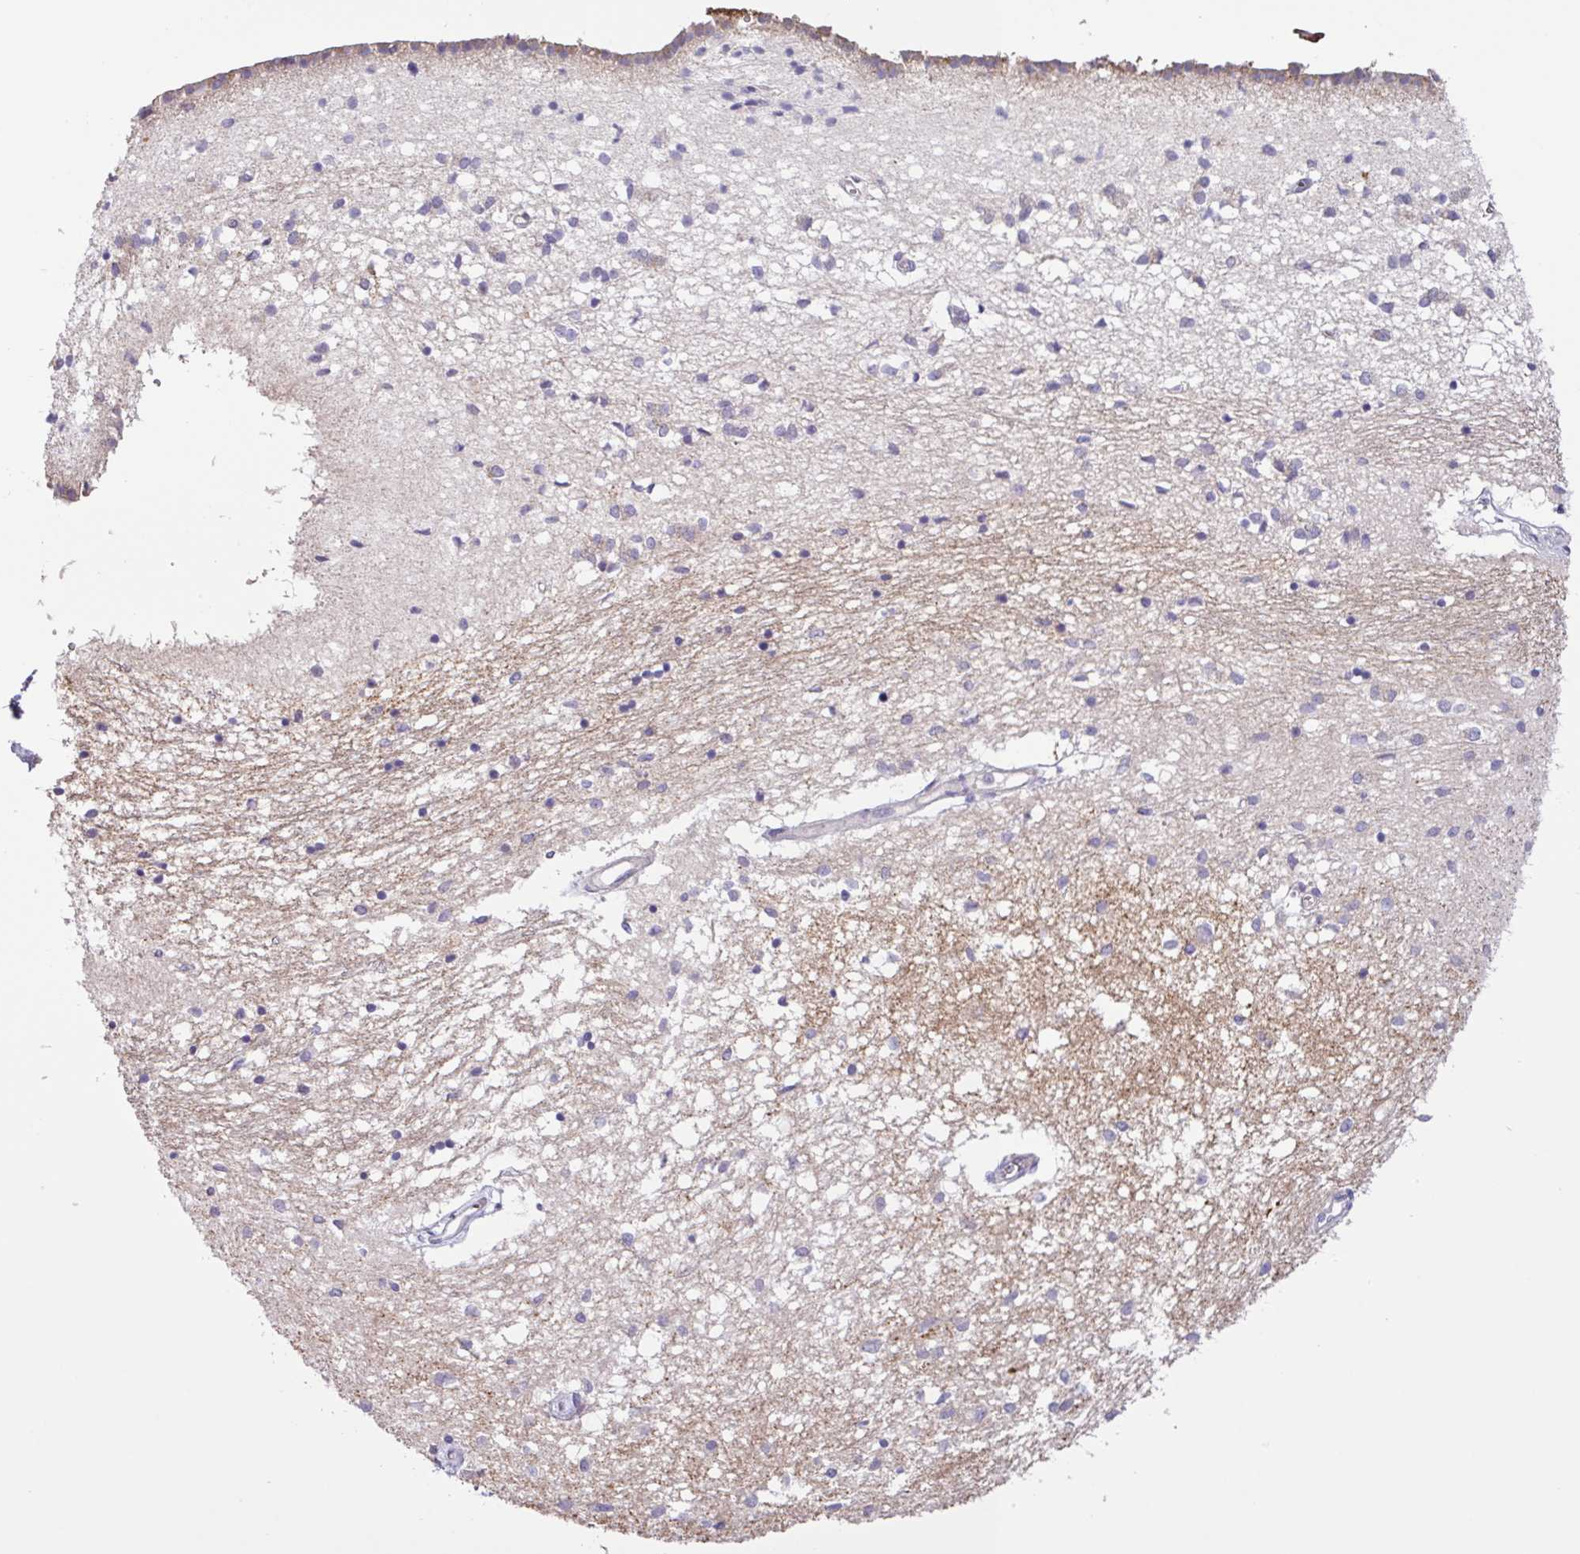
{"staining": {"intensity": "negative", "quantity": "none", "location": "none"}, "tissue": "caudate", "cell_type": "Glial cells", "image_type": "normal", "snomed": [{"axis": "morphology", "description": "Normal tissue, NOS"}, {"axis": "topography", "description": "Lateral ventricle wall"}], "caption": "Image shows no significant protein expression in glial cells of unremarkable caudate.", "gene": "SFTPB", "patient": {"sex": "male", "age": 70}}